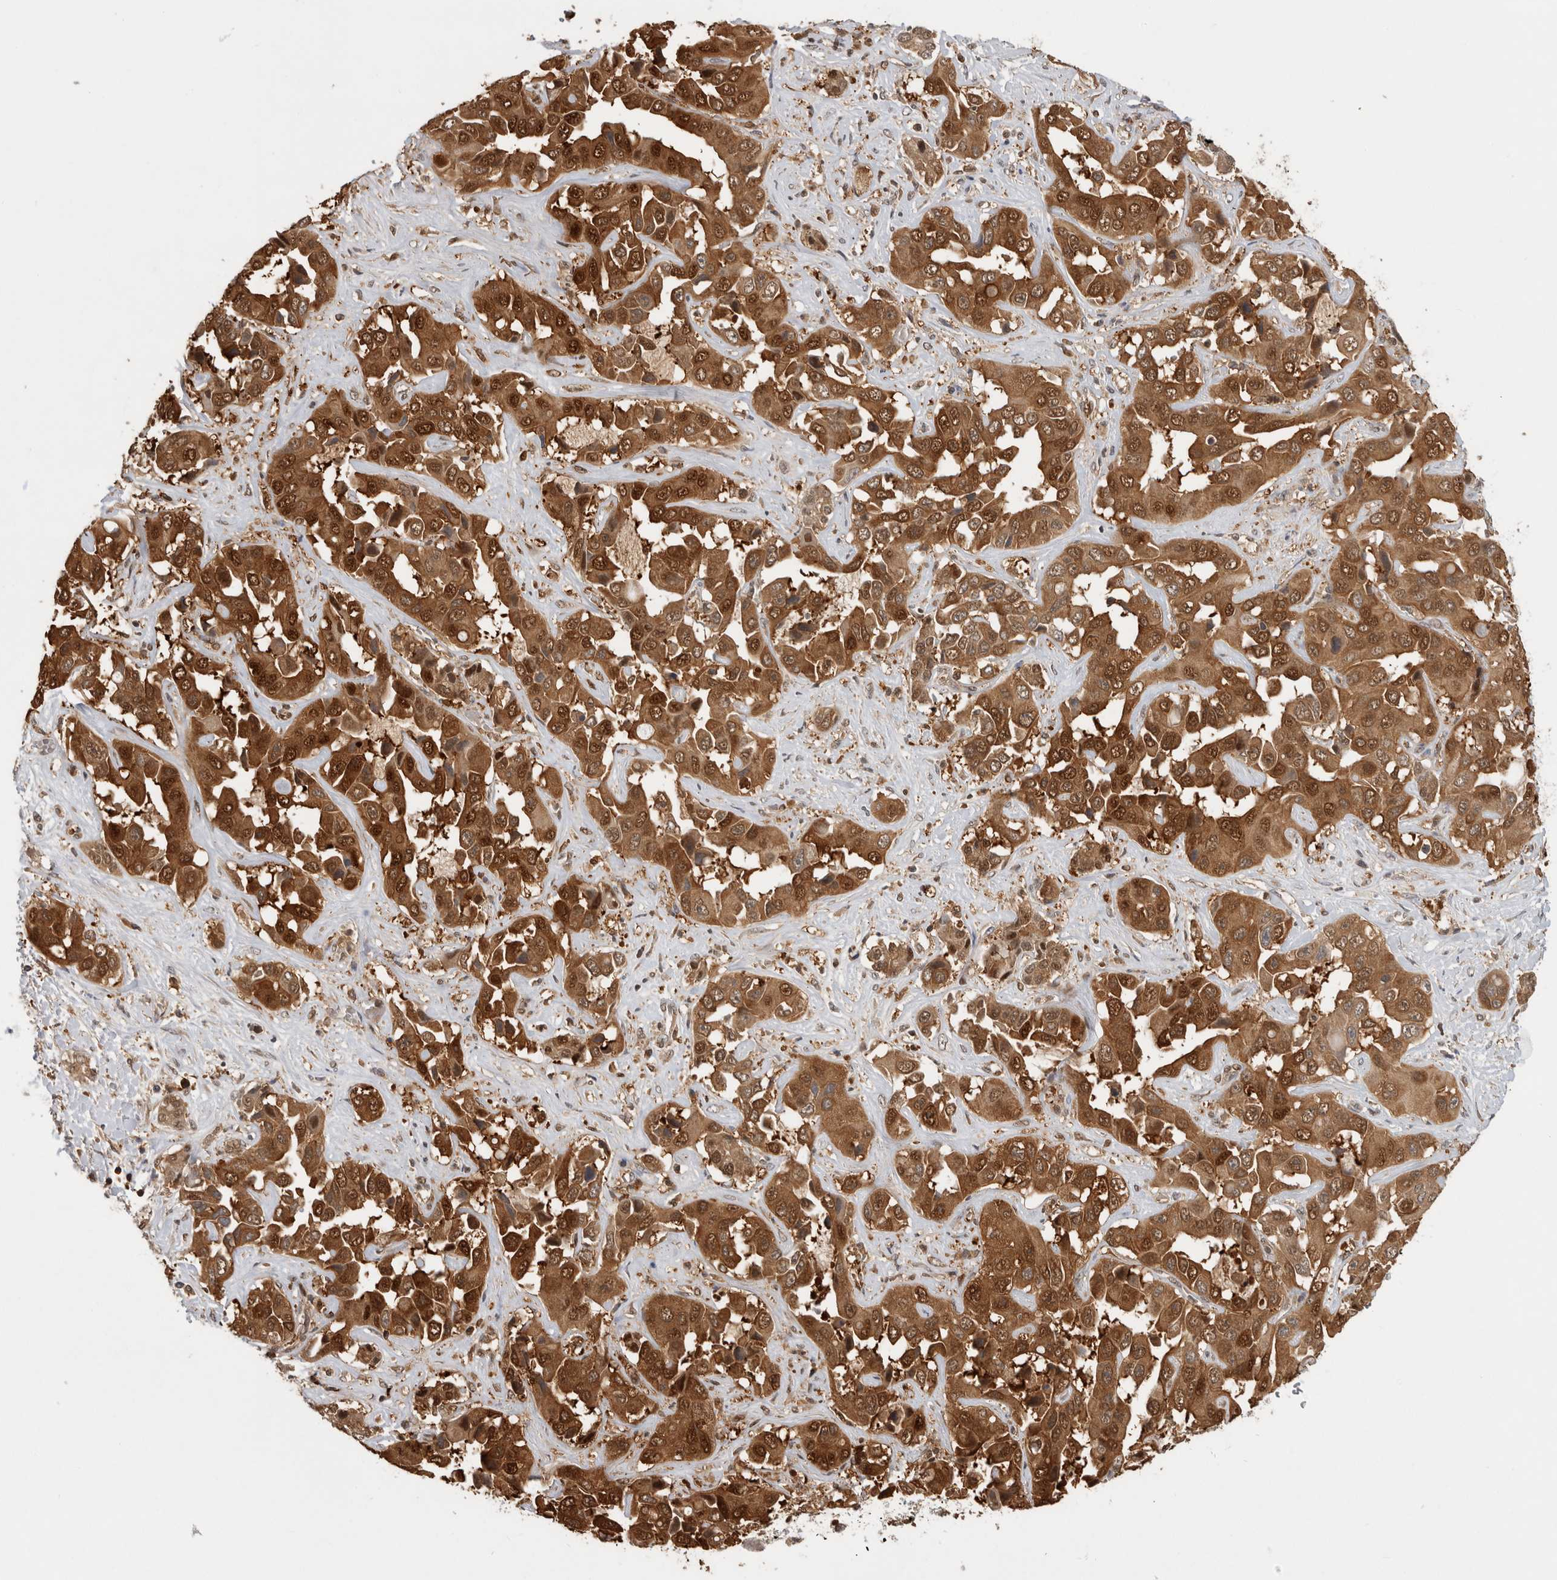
{"staining": {"intensity": "moderate", "quantity": ">75%", "location": "cytoplasmic/membranous,nuclear"}, "tissue": "liver cancer", "cell_type": "Tumor cells", "image_type": "cancer", "snomed": [{"axis": "morphology", "description": "Cholangiocarcinoma"}, {"axis": "topography", "description": "Liver"}], "caption": "Immunohistochemistry image of liver cancer (cholangiocarcinoma) stained for a protein (brown), which shows medium levels of moderate cytoplasmic/membranous and nuclear expression in approximately >75% of tumor cells.", "gene": "ASTN2", "patient": {"sex": "female", "age": 52}}